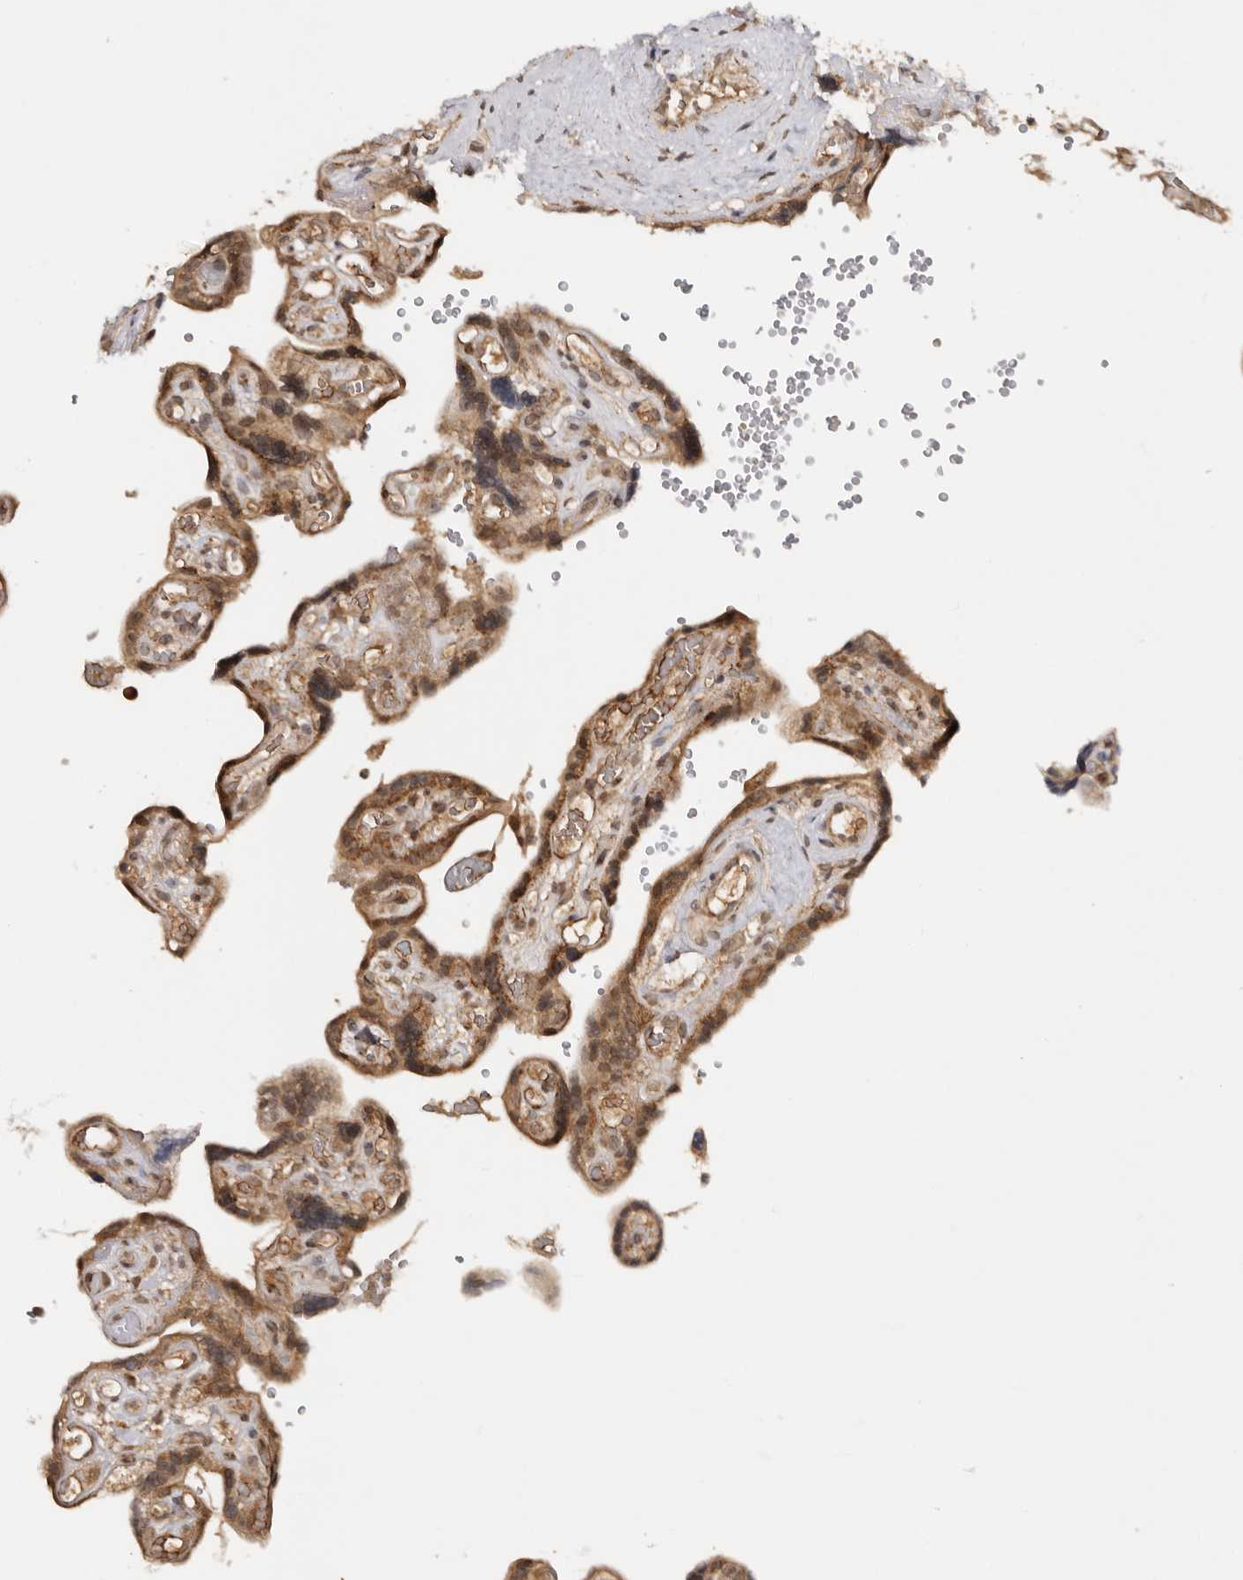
{"staining": {"intensity": "moderate", "quantity": ">75%", "location": "cytoplasmic/membranous,nuclear"}, "tissue": "placenta", "cell_type": "Decidual cells", "image_type": "normal", "snomed": [{"axis": "morphology", "description": "Normal tissue, NOS"}, {"axis": "topography", "description": "Placenta"}], "caption": "Decidual cells demonstrate medium levels of moderate cytoplasmic/membranous,nuclear staining in approximately >75% of cells in unremarkable human placenta. Using DAB (3,3'-diaminobenzidine) (brown) and hematoxylin (blue) stains, captured at high magnification using brightfield microscopy.", "gene": "TARS2", "patient": {"sex": "female", "age": 30}}